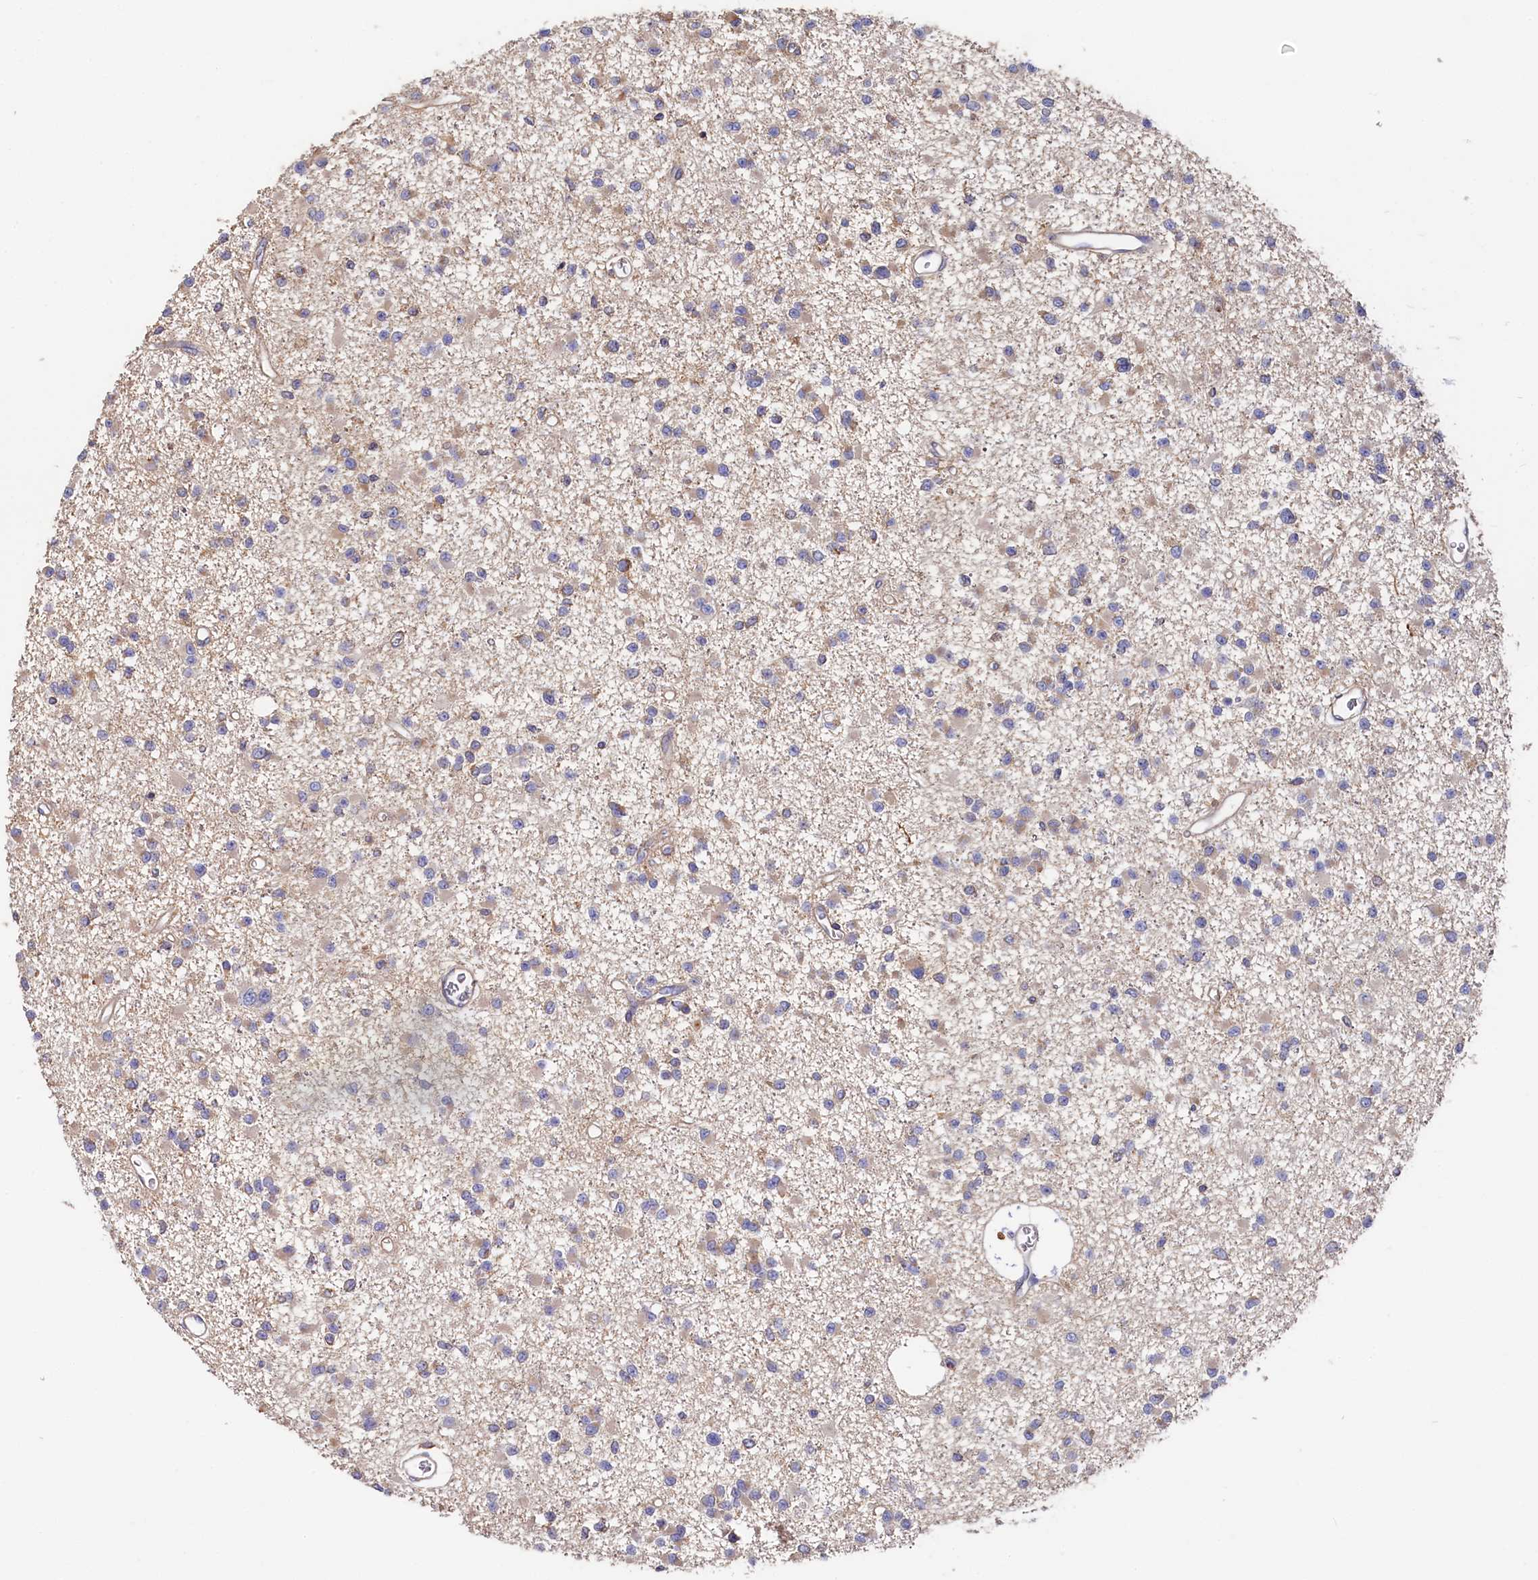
{"staining": {"intensity": "weak", "quantity": "<25%", "location": "cytoplasmic/membranous"}, "tissue": "glioma", "cell_type": "Tumor cells", "image_type": "cancer", "snomed": [{"axis": "morphology", "description": "Glioma, malignant, Low grade"}, {"axis": "topography", "description": "Brain"}], "caption": "A high-resolution image shows immunohistochemistry (IHC) staining of malignant glioma (low-grade), which displays no significant staining in tumor cells. (DAB immunohistochemistry (IHC) visualized using brightfield microscopy, high magnification).", "gene": "PPIP5K1", "patient": {"sex": "female", "age": 22}}